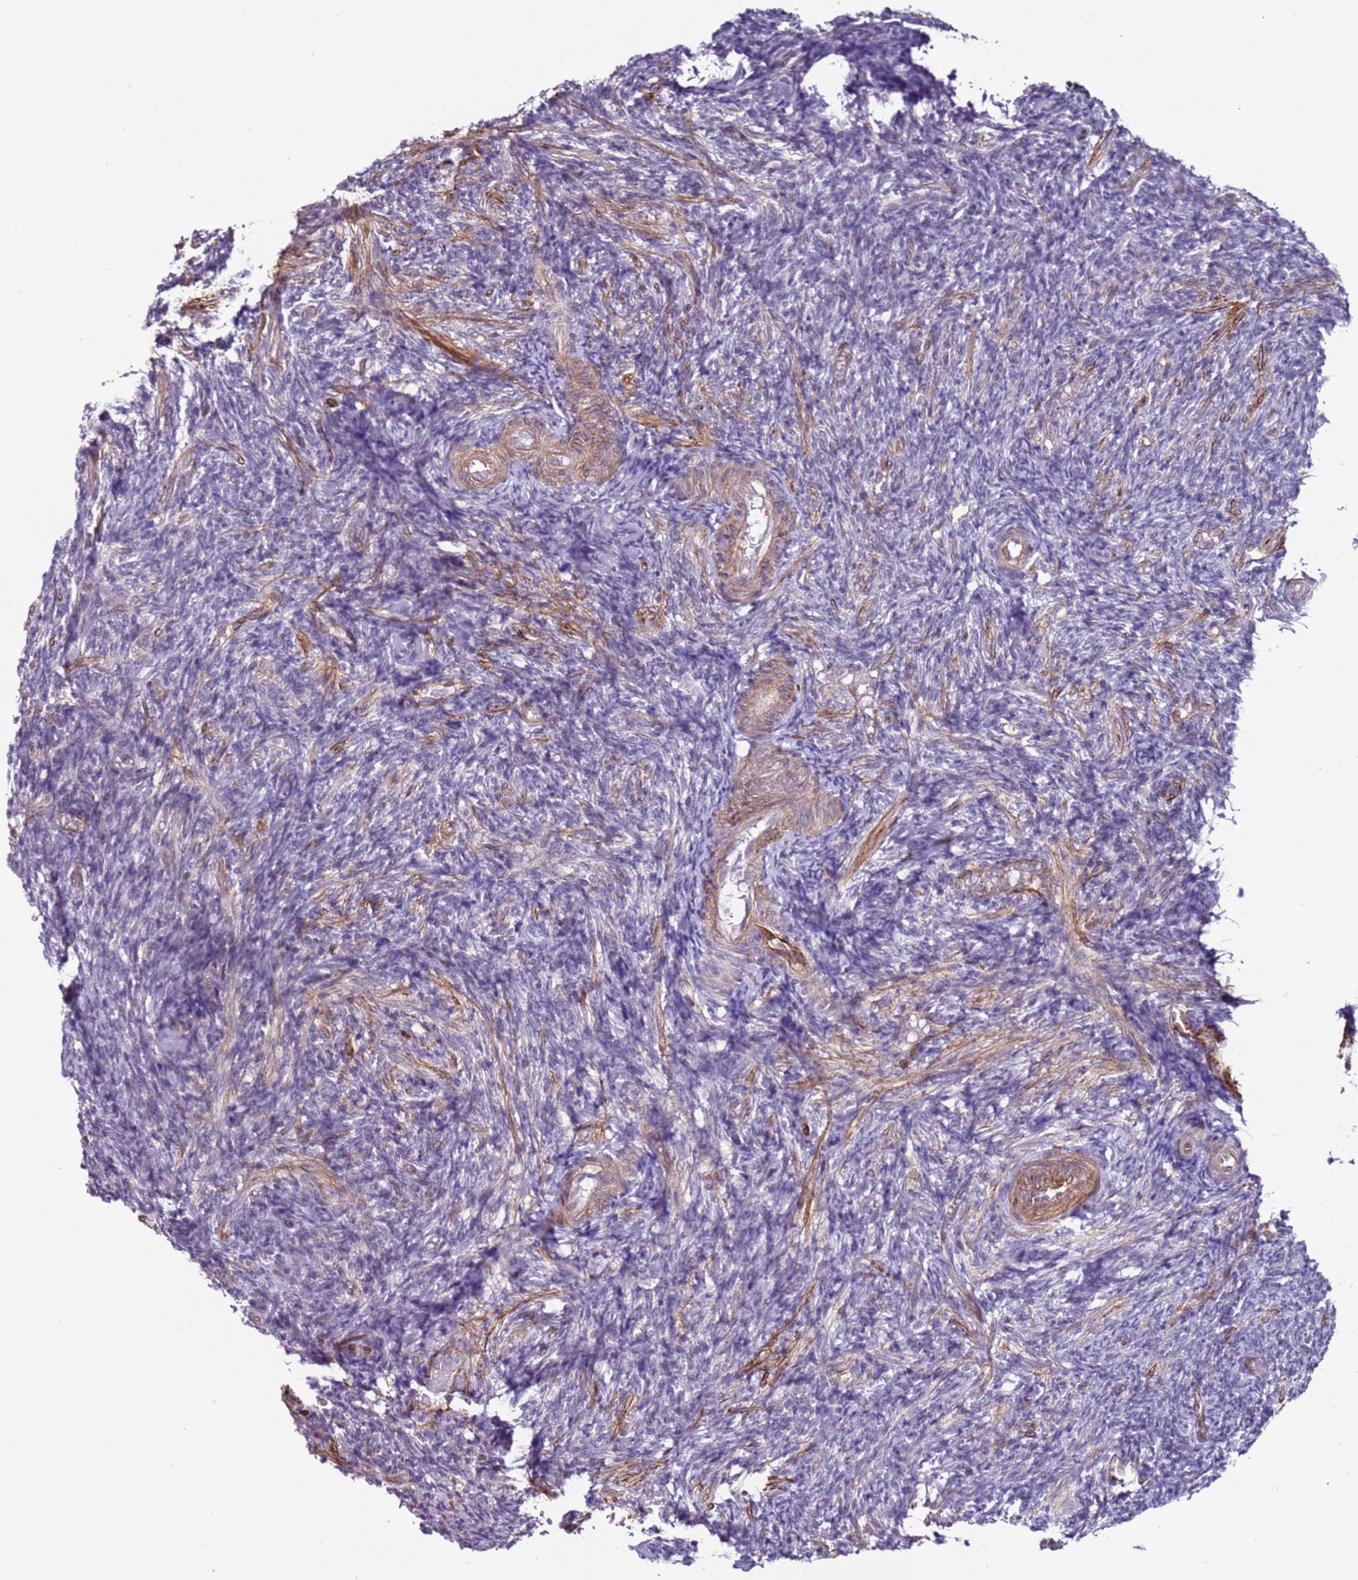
{"staining": {"intensity": "weak", "quantity": "<25%", "location": "cytoplasmic/membranous"}, "tissue": "ovary", "cell_type": "Follicle cells", "image_type": "normal", "snomed": [{"axis": "morphology", "description": "Normal tissue, NOS"}, {"axis": "topography", "description": "Ovary"}], "caption": "Immunohistochemistry histopathology image of benign ovary stained for a protein (brown), which shows no staining in follicle cells.", "gene": "CLEC4M", "patient": {"sex": "female", "age": 27}}